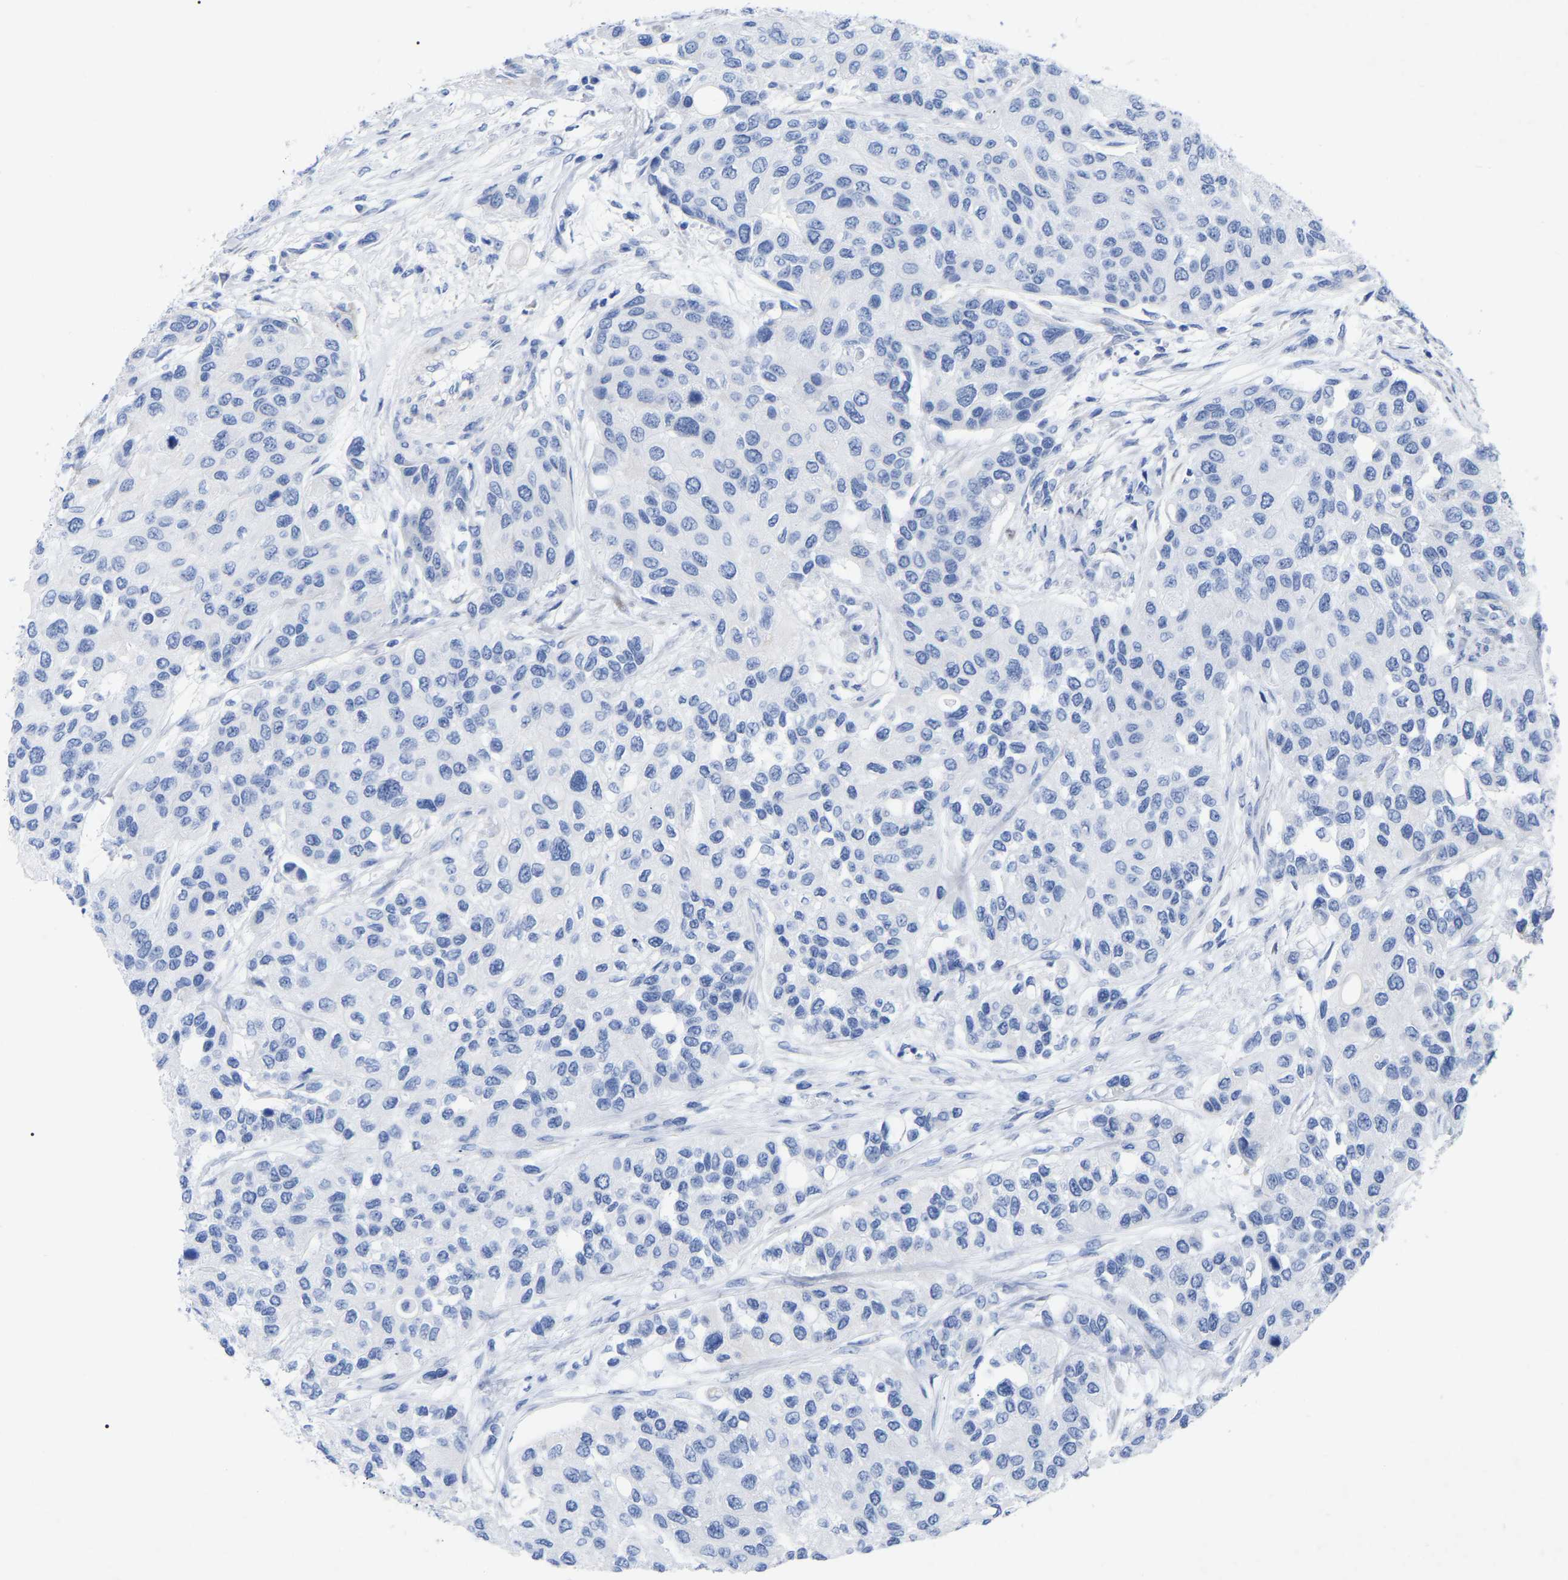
{"staining": {"intensity": "negative", "quantity": "none", "location": "none"}, "tissue": "urothelial cancer", "cell_type": "Tumor cells", "image_type": "cancer", "snomed": [{"axis": "morphology", "description": "Urothelial carcinoma, High grade"}, {"axis": "topography", "description": "Urinary bladder"}], "caption": "Tumor cells show no significant expression in high-grade urothelial carcinoma.", "gene": "HAPLN1", "patient": {"sex": "female", "age": 56}}